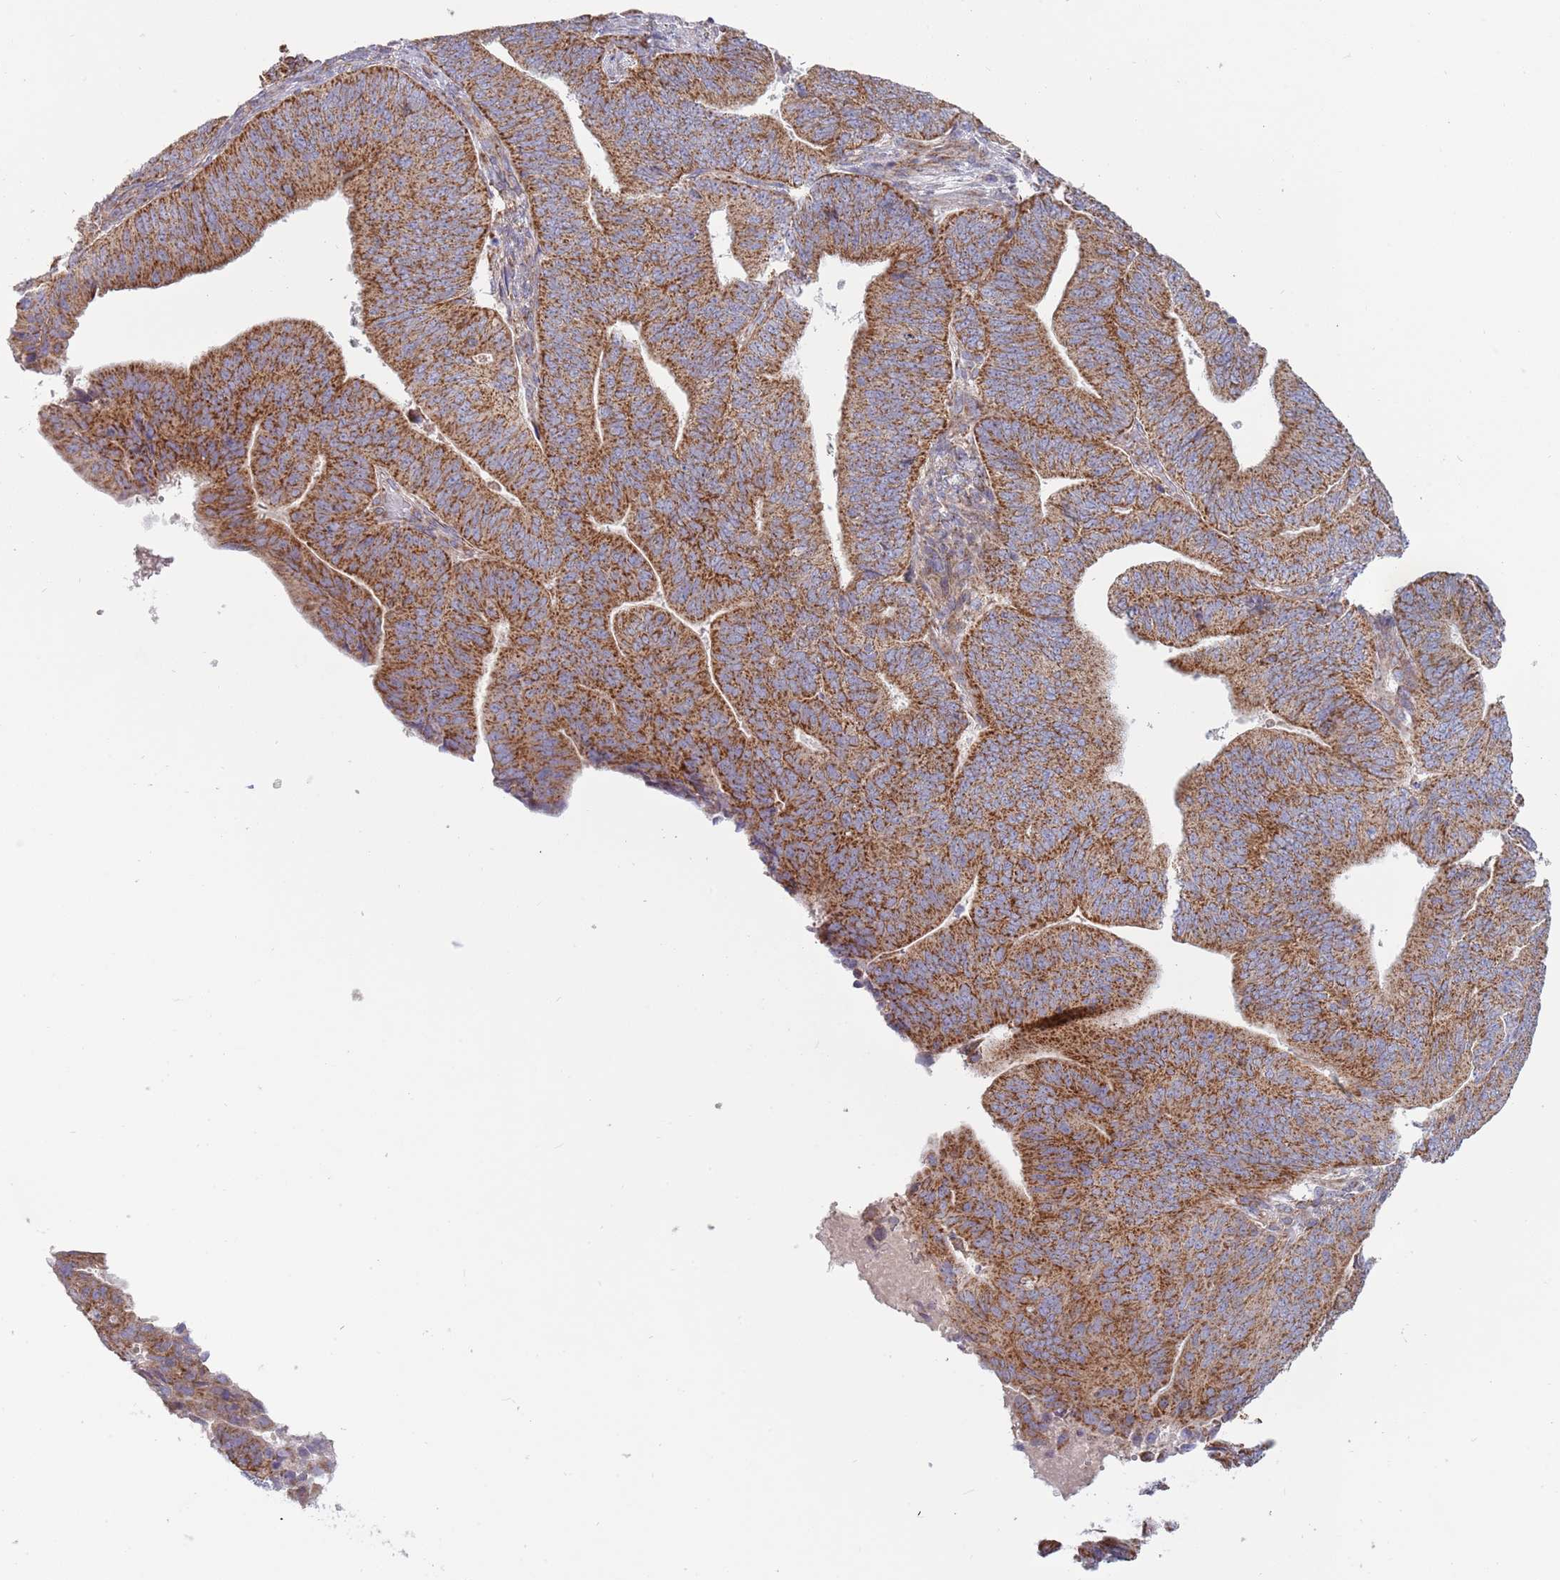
{"staining": {"intensity": "moderate", "quantity": ">75%", "location": "cytoplasmic/membranous"}, "tissue": "endometrial cancer", "cell_type": "Tumor cells", "image_type": "cancer", "snomed": [{"axis": "morphology", "description": "Adenocarcinoma, NOS"}, {"axis": "topography", "description": "Endometrium"}], "caption": "Moderate cytoplasmic/membranous protein positivity is identified in approximately >75% of tumor cells in endometrial adenocarcinoma. The staining is performed using DAB brown chromogen to label protein expression. The nuclei are counter-stained blue using hematoxylin.", "gene": "IRS4", "patient": {"sex": "female", "age": 70}}